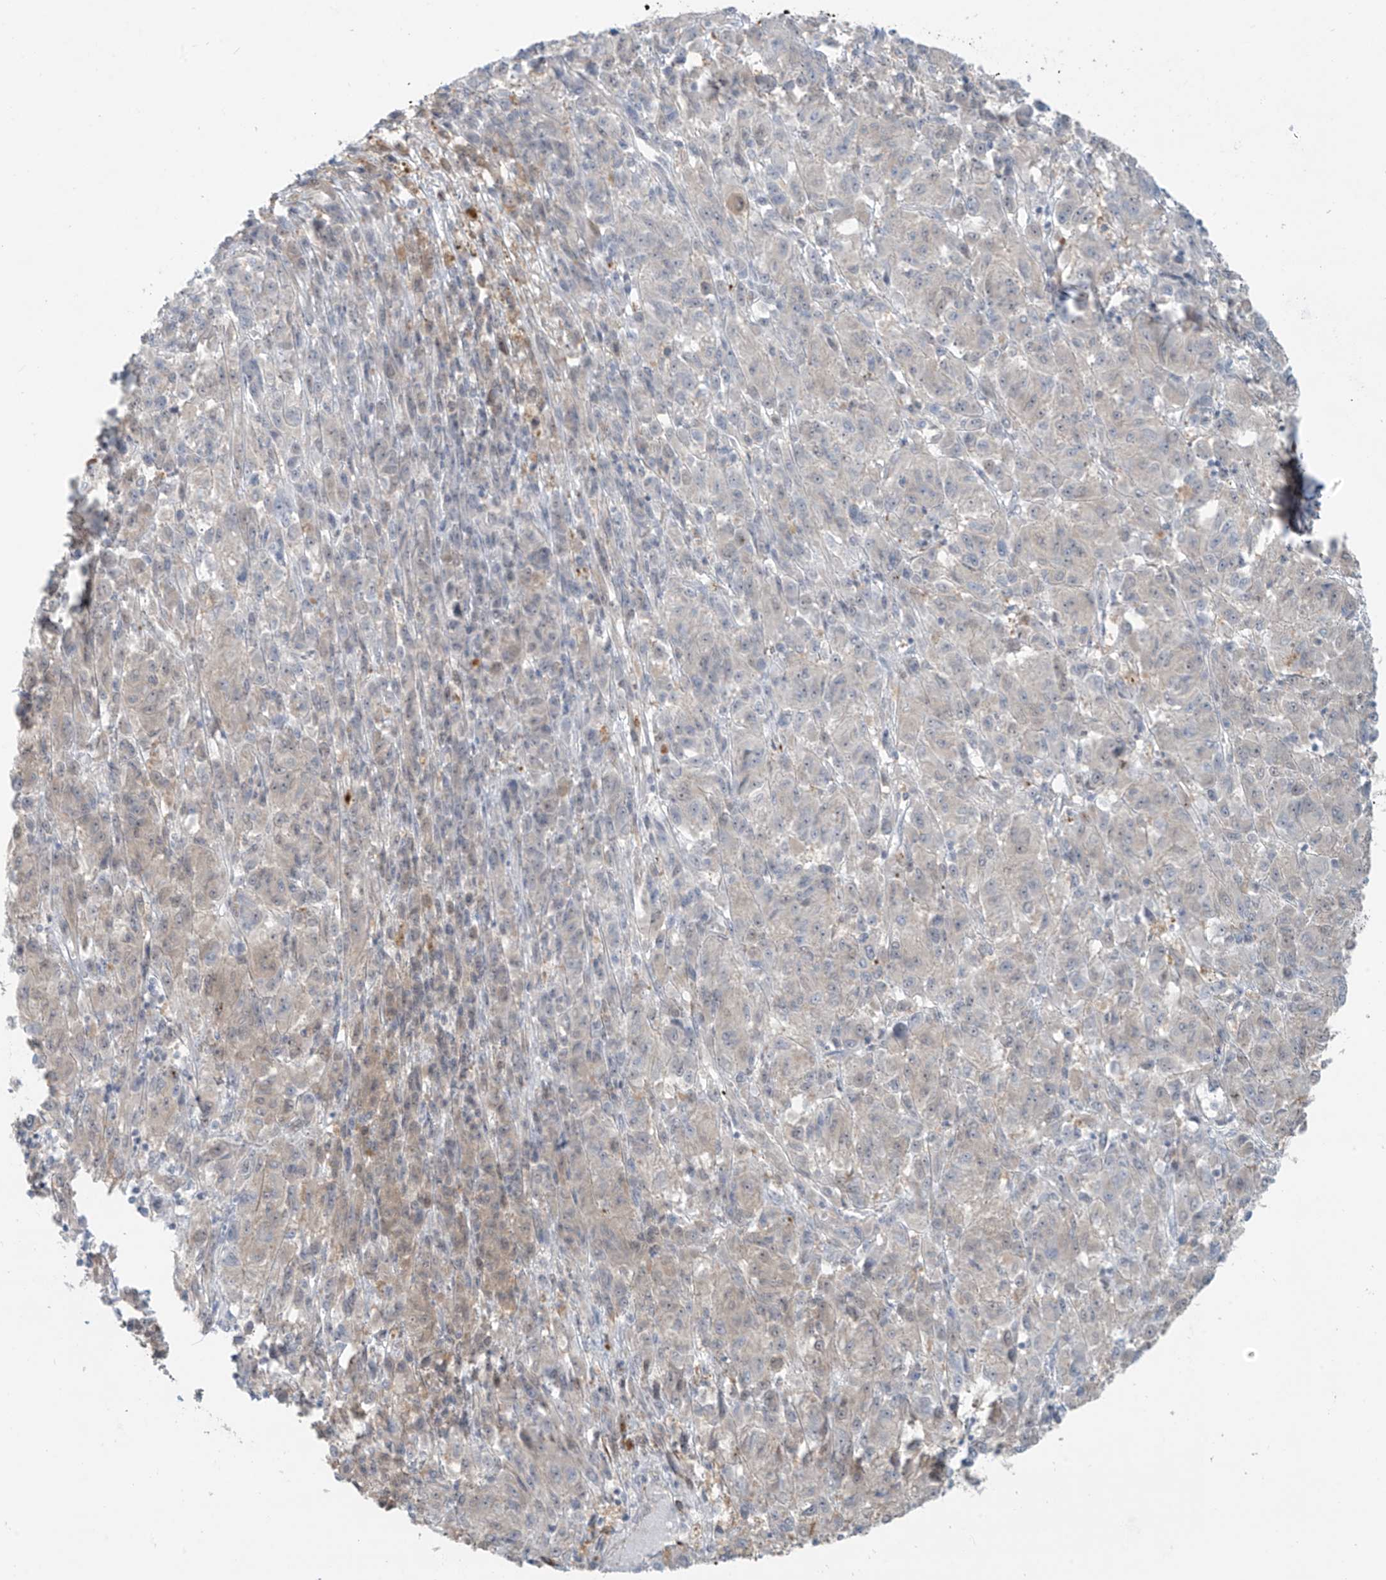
{"staining": {"intensity": "negative", "quantity": "none", "location": "none"}, "tissue": "melanoma", "cell_type": "Tumor cells", "image_type": "cancer", "snomed": [{"axis": "morphology", "description": "Malignant melanoma, Metastatic site"}, {"axis": "topography", "description": "Lung"}], "caption": "High magnification brightfield microscopy of malignant melanoma (metastatic site) stained with DAB (3,3'-diaminobenzidine) (brown) and counterstained with hematoxylin (blue): tumor cells show no significant expression.", "gene": "RASGEF1A", "patient": {"sex": "male", "age": 64}}